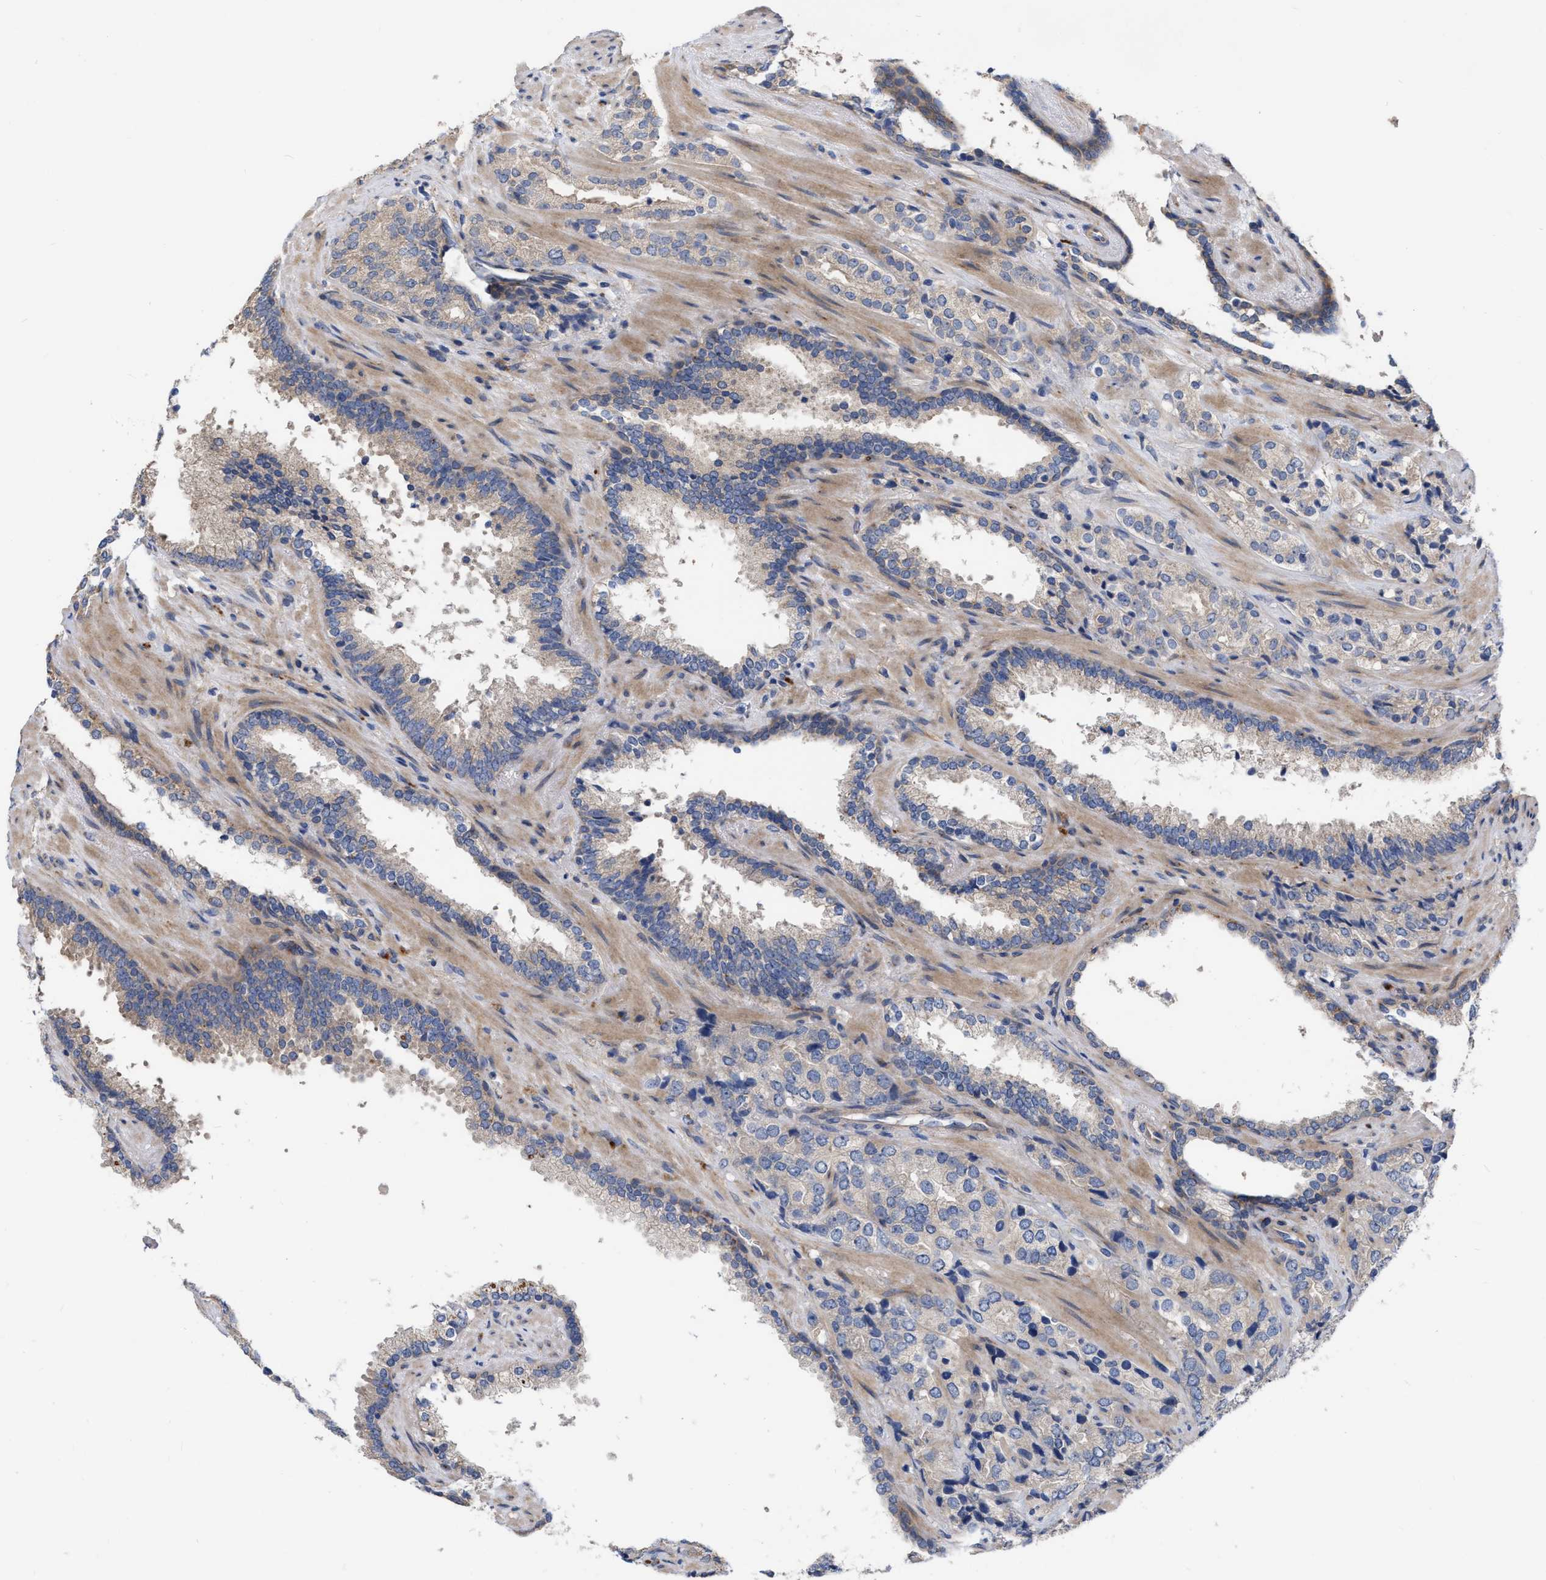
{"staining": {"intensity": "weak", "quantity": "<25%", "location": "cytoplasmic/membranous"}, "tissue": "prostate cancer", "cell_type": "Tumor cells", "image_type": "cancer", "snomed": [{"axis": "morphology", "description": "Adenocarcinoma, High grade"}, {"axis": "topography", "description": "Prostate"}], "caption": "Immunohistochemical staining of prostate cancer (high-grade adenocarcinoma) displays no significant staining in tumor cells.", "gene": "MLST8", "patient": {"sex": "male", "age": 71}}